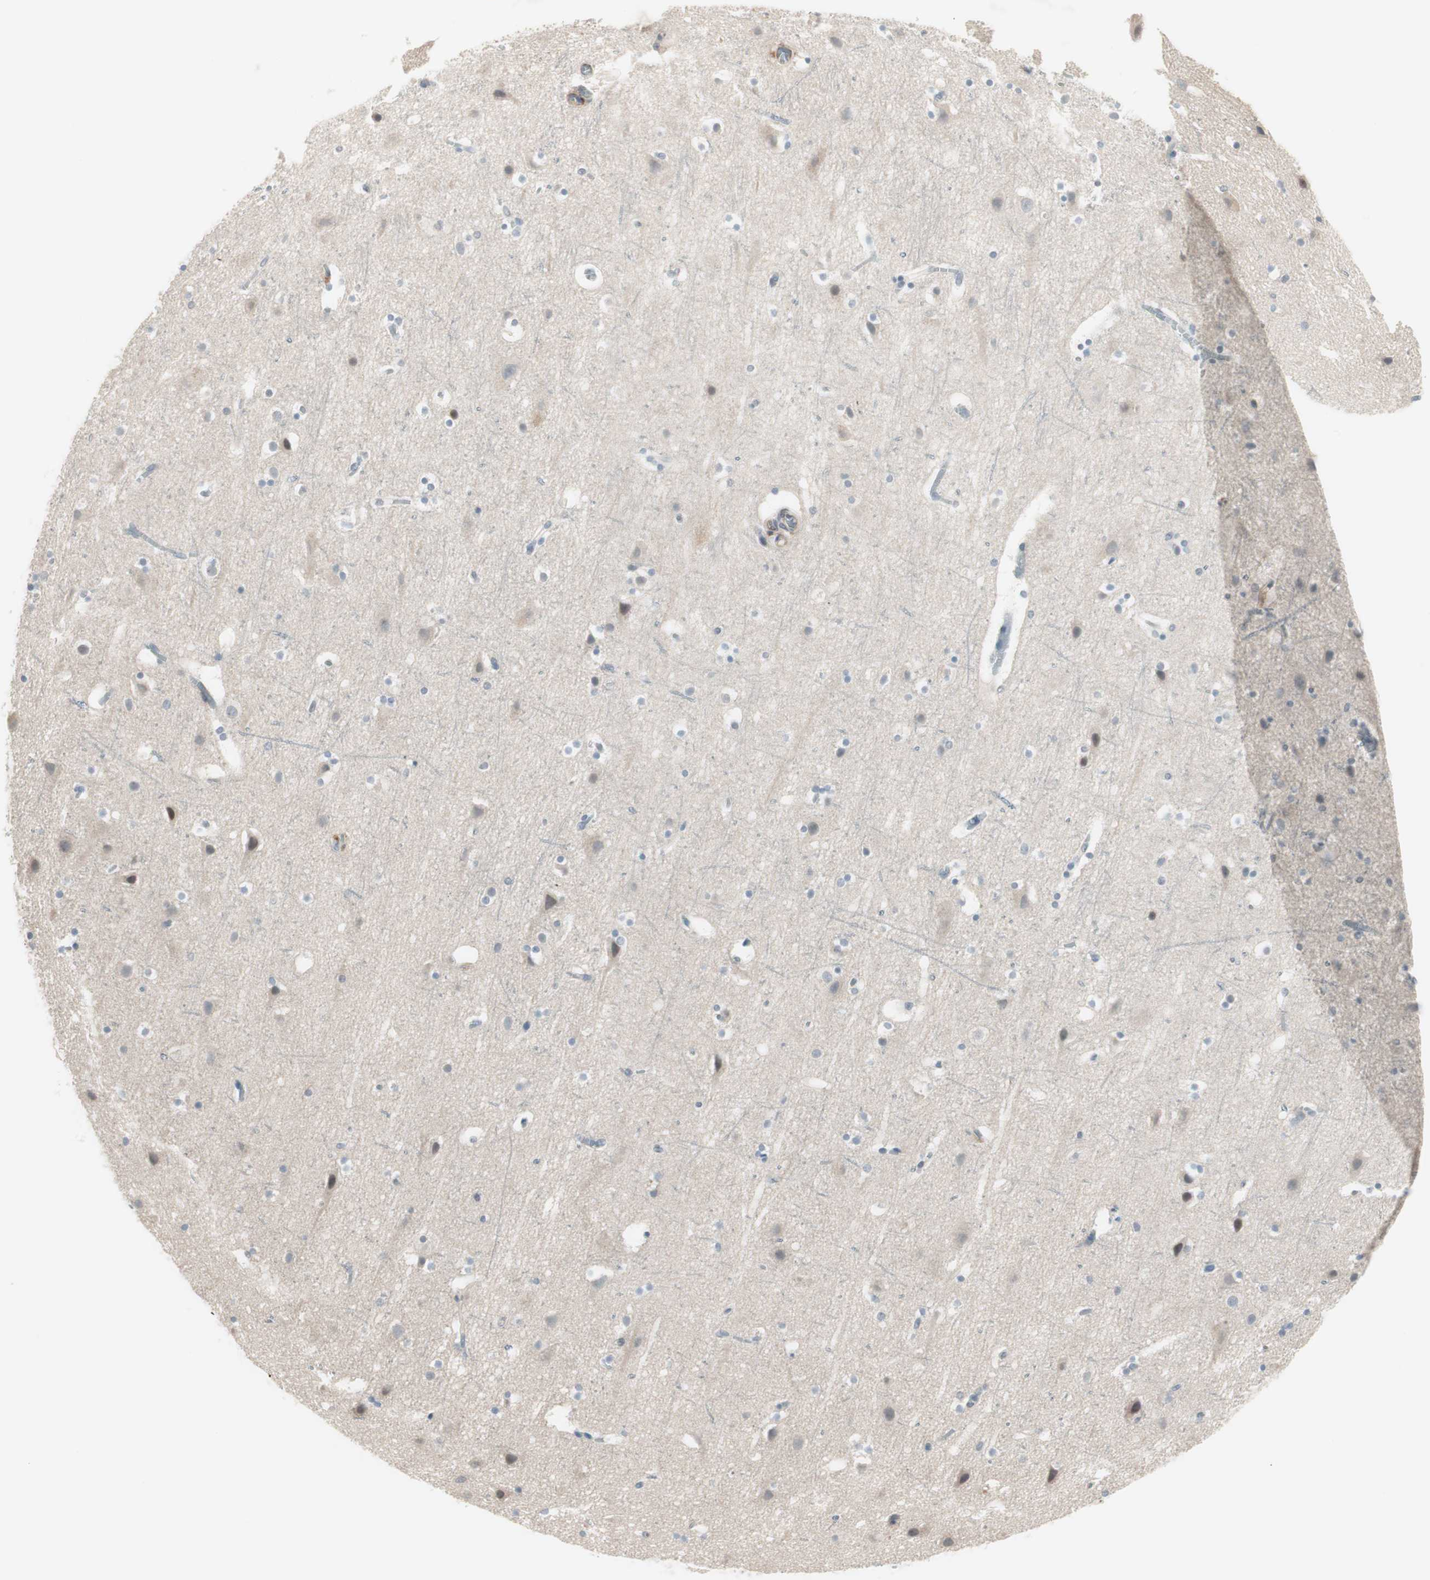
{"staining": {"intensity": "moderate", "quantity": "25%-75%", "location": "cytoplasmic/membranous"}, "tissue": "cerebral cortex", "cell_type": "Endothelial cells", "image_type": "normal", "snomed": [{"axis": "morphology", "description": "Normal tissue, NOS"}, {"axis": "topography", "description": "Cerebral cortex"}], "caption": "Immunohistochemical staining of normal human cerebral cortex reveals moderate cytoplasmic/membranous protein positivity in approximately 25%-75% of endothelial cells. The protein is shown in brown color, while the nuclei are stained blue.", "gene": "ITGB4", "patient": {"sex": "male", "age": 45}}